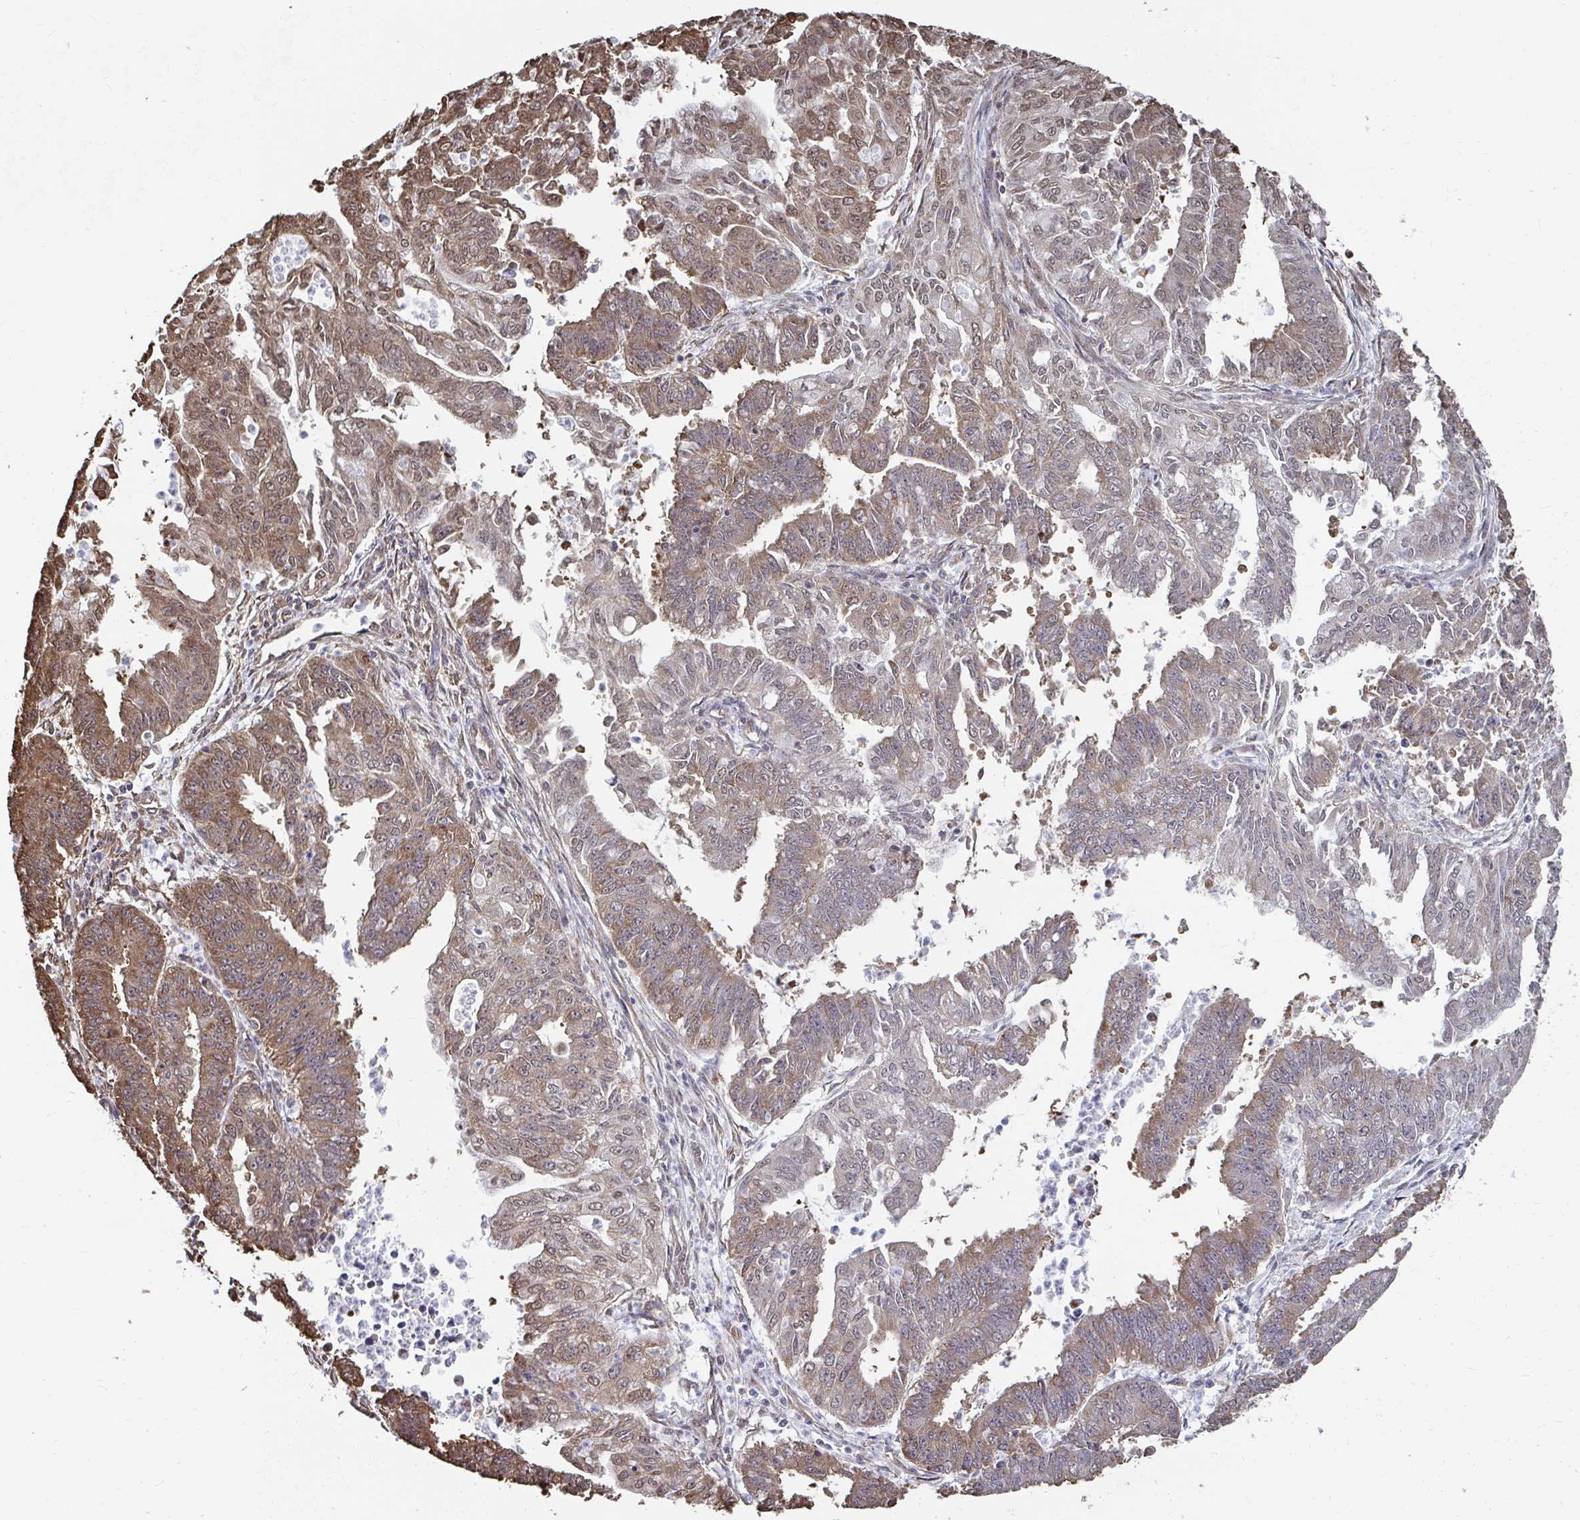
{"staining": {"intensity": "moderate", "quantity": ">75%", "location": "cytoplasmic/membranous"}, "tissue": "endometrial cancer", "cell_type": "Tumor cells", "image_type": "cancer", "snomed": [{"axis": "morphology", "description": "Adenocarcinoma, NOS"}, {"axis": "topography", "description": "Endometrium"}], "caption": "Endometrial cancer (adenocarcinoma) stained with a brown dye demonstrates moderate cytoplasmic/membranous positive expression in about >75% of tumor cells.", "gene": "SYNCRIP", "patient": {"sex": "female", "age": 73}}